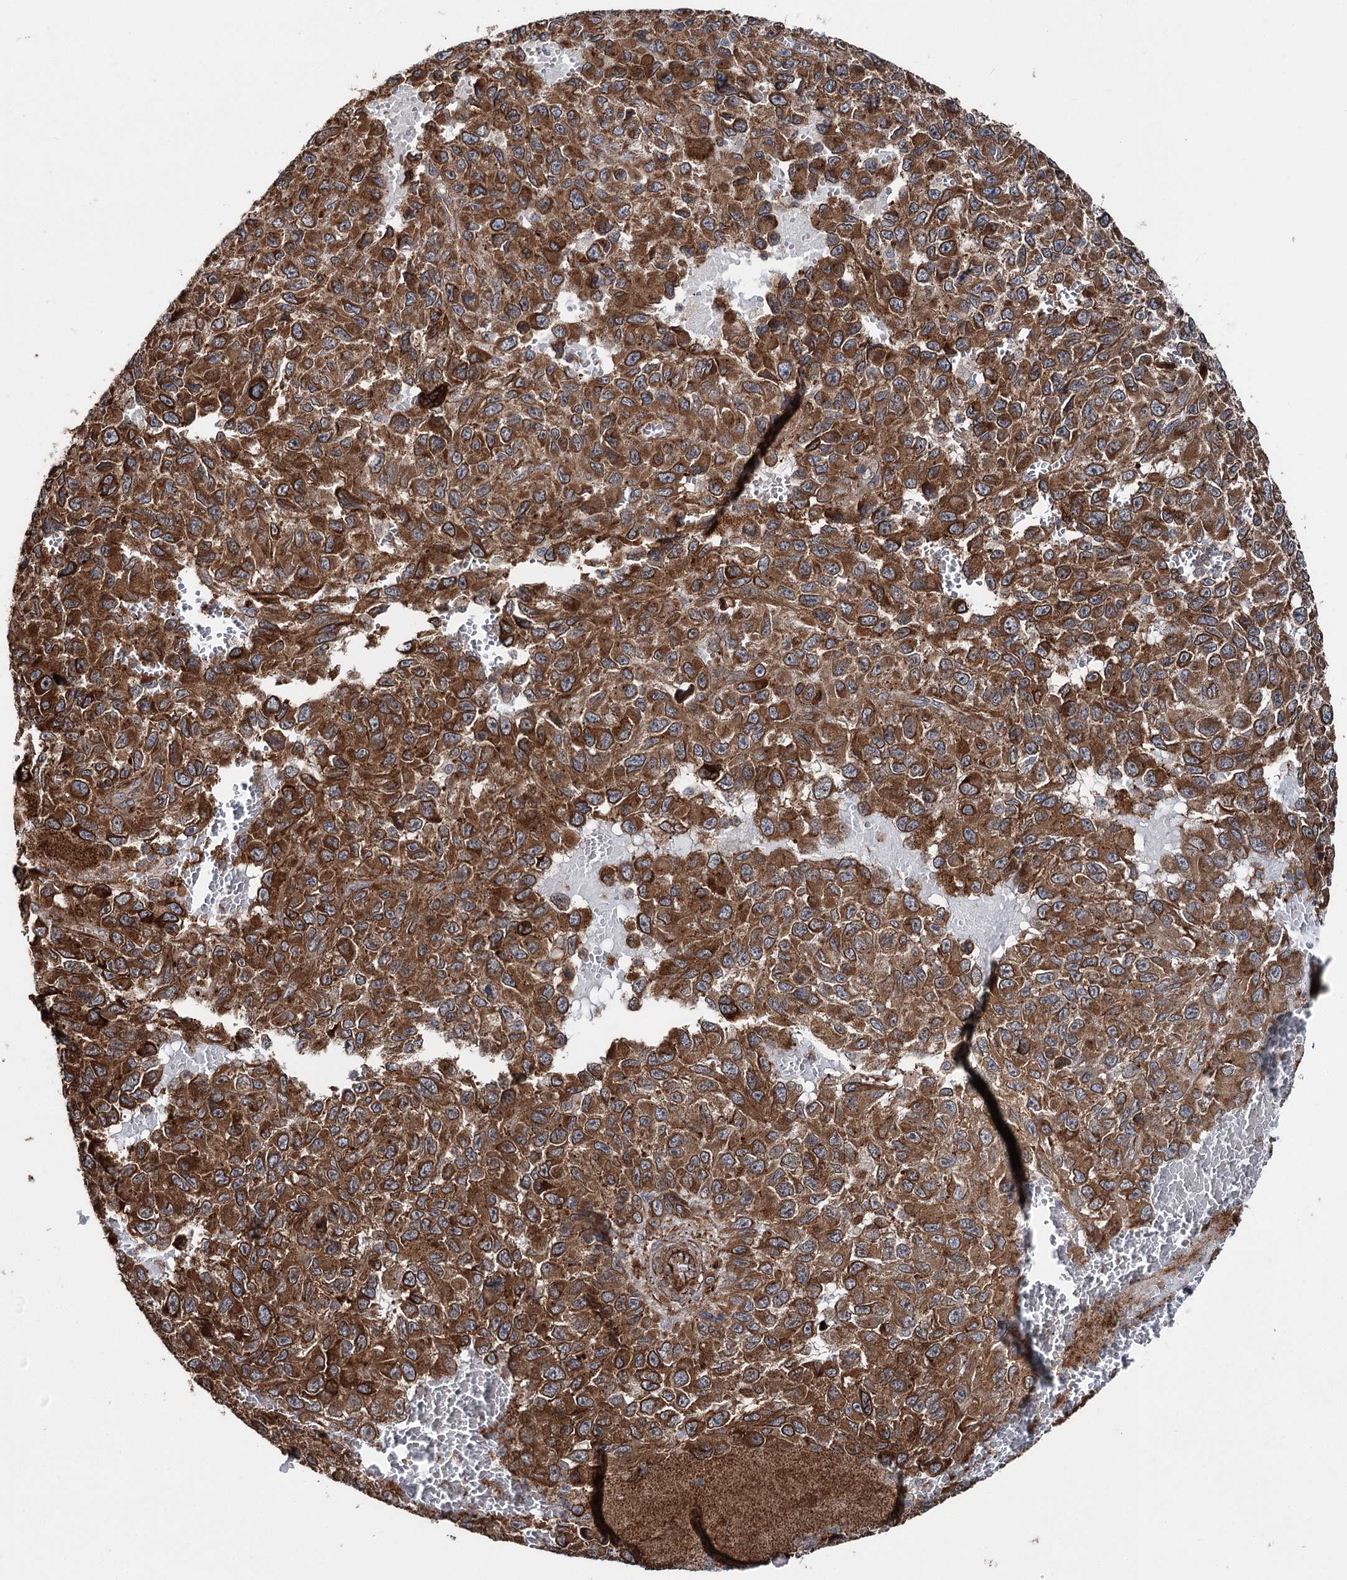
{"staining": {"intensity": "strong", "quantity": ">75%", "location": "cytoplasmic/membranous"}, "tissue": "melanoma", "cell_type": "Tumor cells", "image_type": "cancer", "snomed": [{"axis": "morphology", "description": "Normal tissue, NOS"}, {"axis": "morphology", "description": "Malignant melanoma, NOS"}, {"axis": "topography", "description": "Skin"}], "caption": "A photomicrograph of malignant melanoma stained for a protein displays strong cytoplasmic/membranous brown staining in tumor cells.", "gene": "ITFG2", "patient": {"sex": "female", "age": 96}}